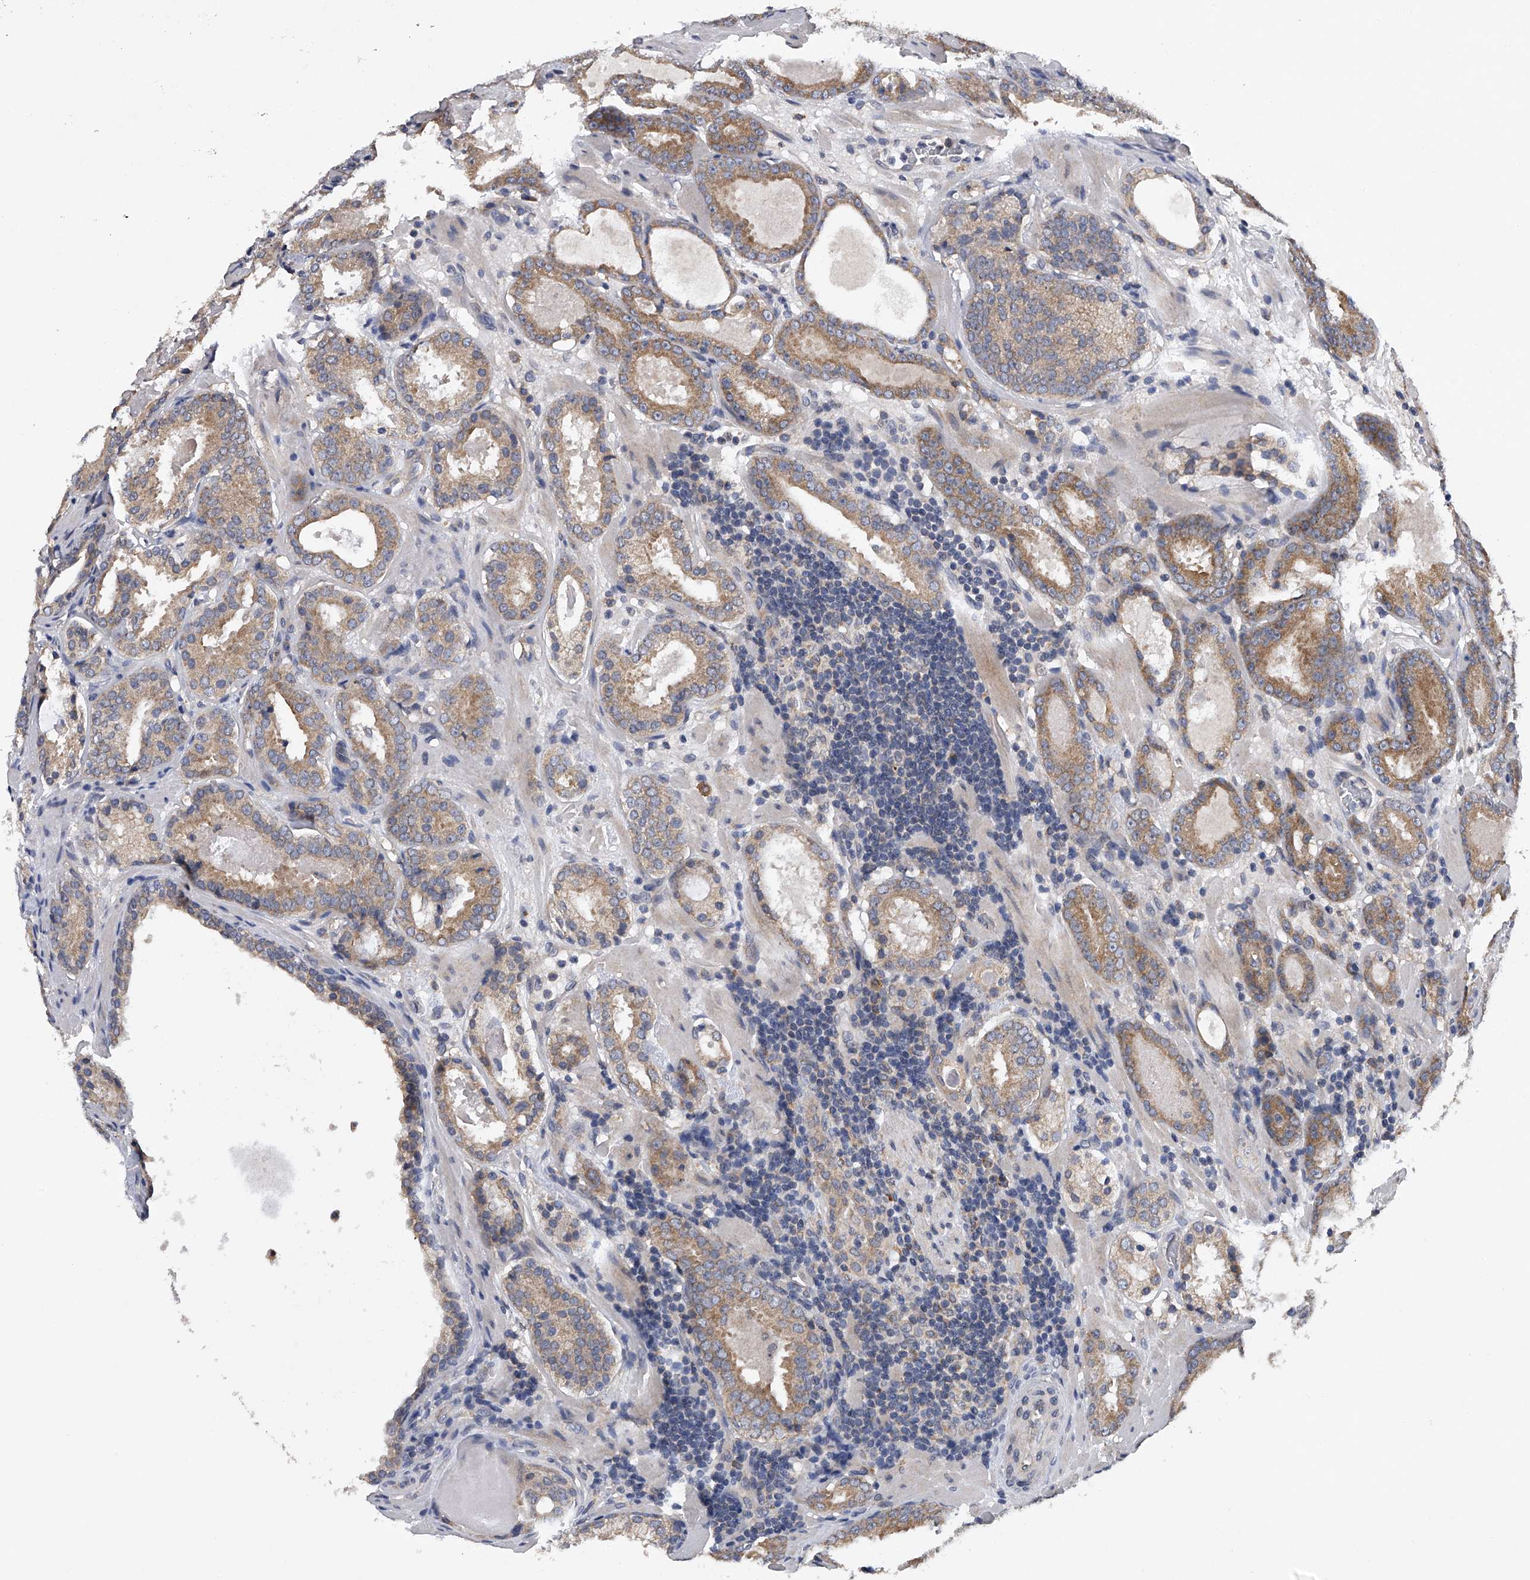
{"staining": {"intensity": "moderate", "quantity": ">75%", "location": "cytoplasmic/membranous"}, "tissue": "prostate cancer", "cell_type": "Tumor cells", "image_type": "cancer", "snomed": [{"axis": "morphology", "description": "Adenocarcinoma, Low grade"}, {"axis": "topography", "description": "Prostate"}], "caption": "About >75% of tumor cells in prostate low-grade adenocarcinoma display moderate cytoplasmic/membranous protein expression as visualized by brown immunohistochemical staining.", "gene": "RNF5", "patient": {"sex": "male", "age": 69}}